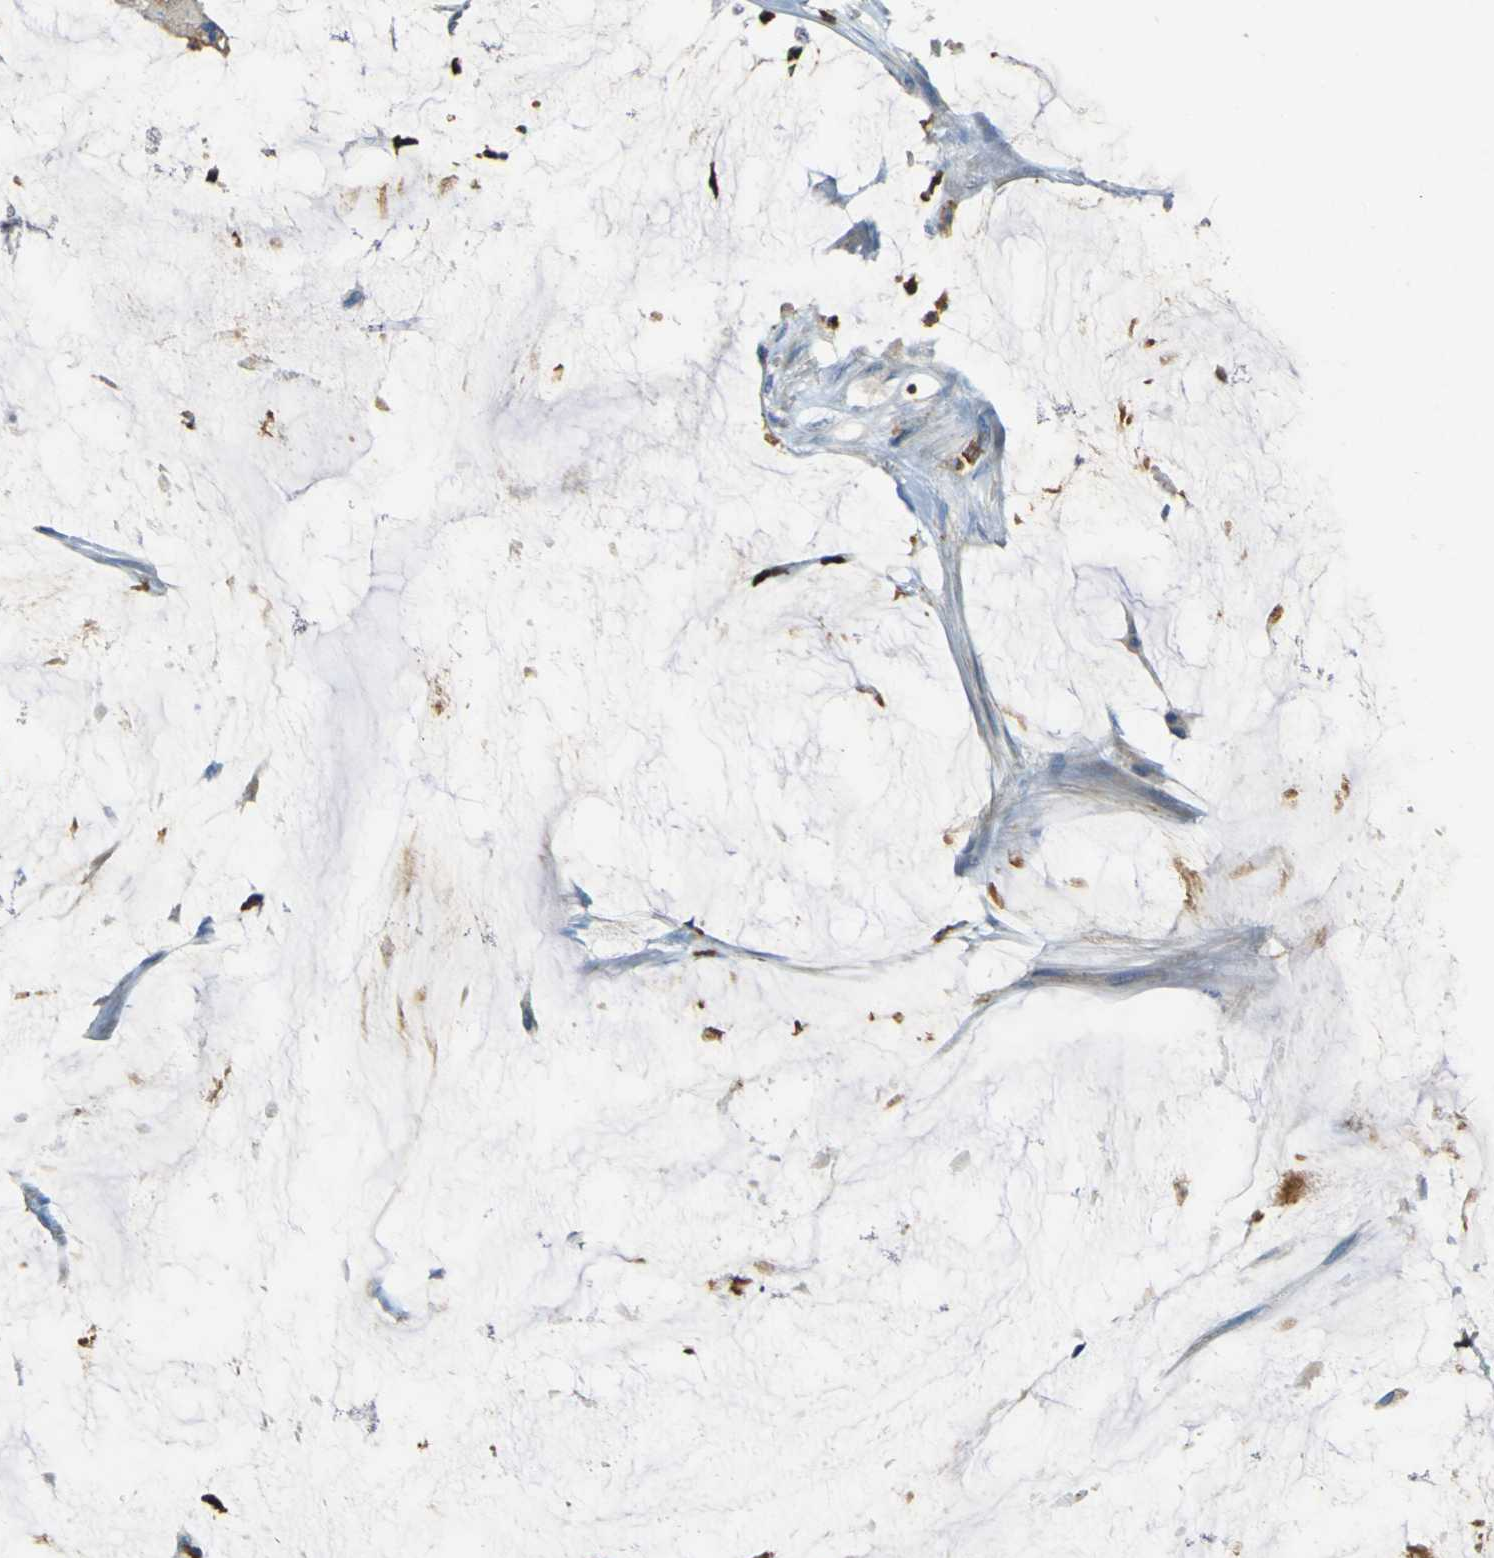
{"staining": {"intensity": "negative", "quantity": "none", "location": "none"}, "tissue": "colorectal cancer", "cell_type": "Tumor cells", "image_type": "cancer", "snomed": [{"axis": "morphology", "description": "Adenocarcinoma, NOS"}, {"axis": "topography", "description": "Rectum"}], "caption": "Protein analysis of adenocarcinoma (colorectal) demonstrates no significant expression in tumor cells.", "gene": "PLXDC1", "patient": {"sex": "female", "age": 66}}